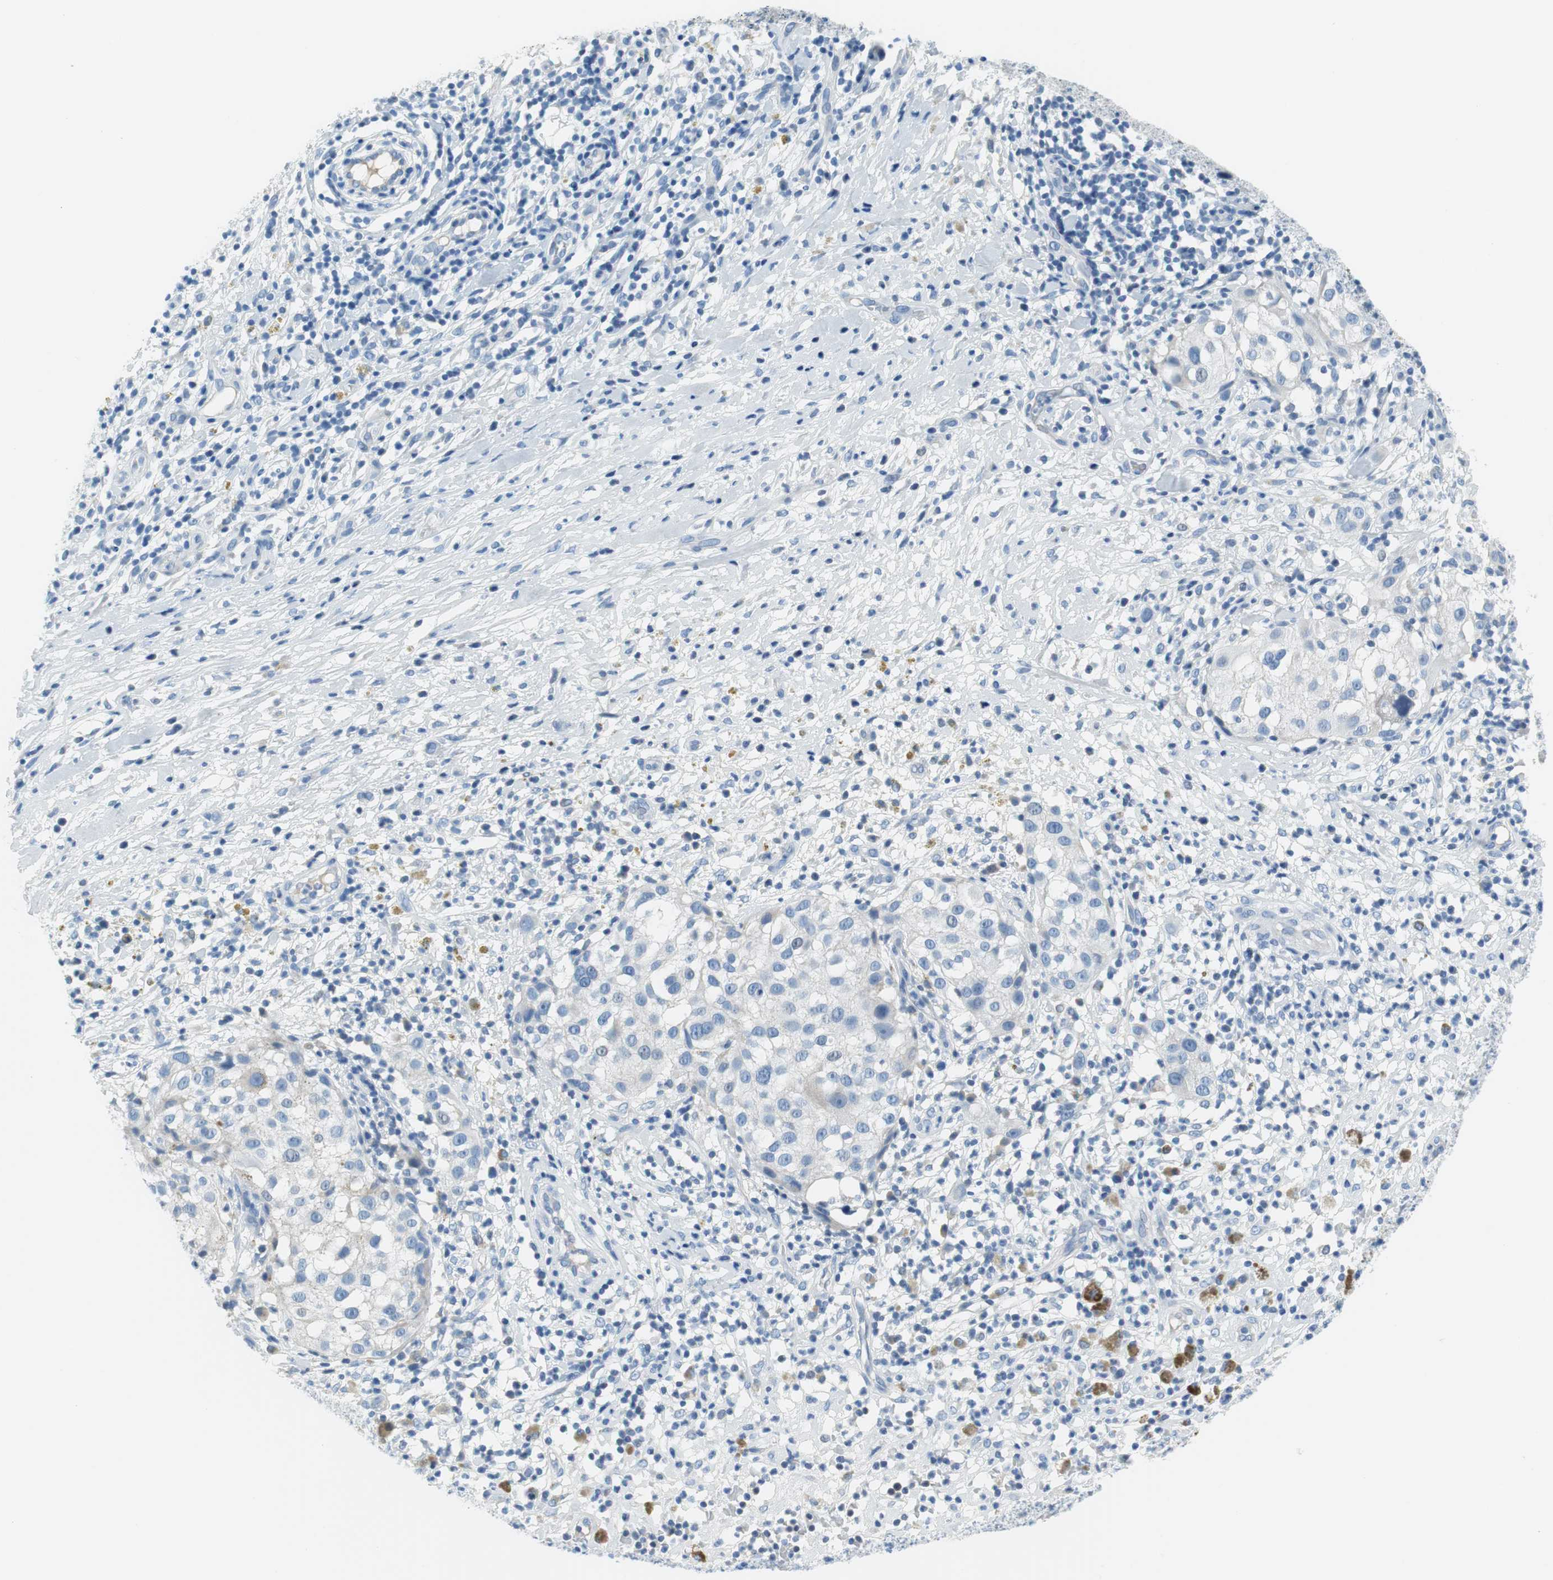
{"staining": {"intensity": "negative", "quantity": "none", "location": "none"}, "tissue": "melanoma", "cell_type": "Tumor cells", "image_type": "cancer", "snomed": [{"axis": "morphology", "description": "Necrosis, NOS"}, {"axis": "morphology", "description": "Malignant melanoma, NOS"}, {"axis": "topography", "description": "Skin"}], "caption": "A micrograph of human melanoma is negative for staining in tumor cells. (DAB IHC visualized using brightfield microscopy, high magnification).", "gene": "MYH1", "patient": {"sex": "female", "age": 87}}